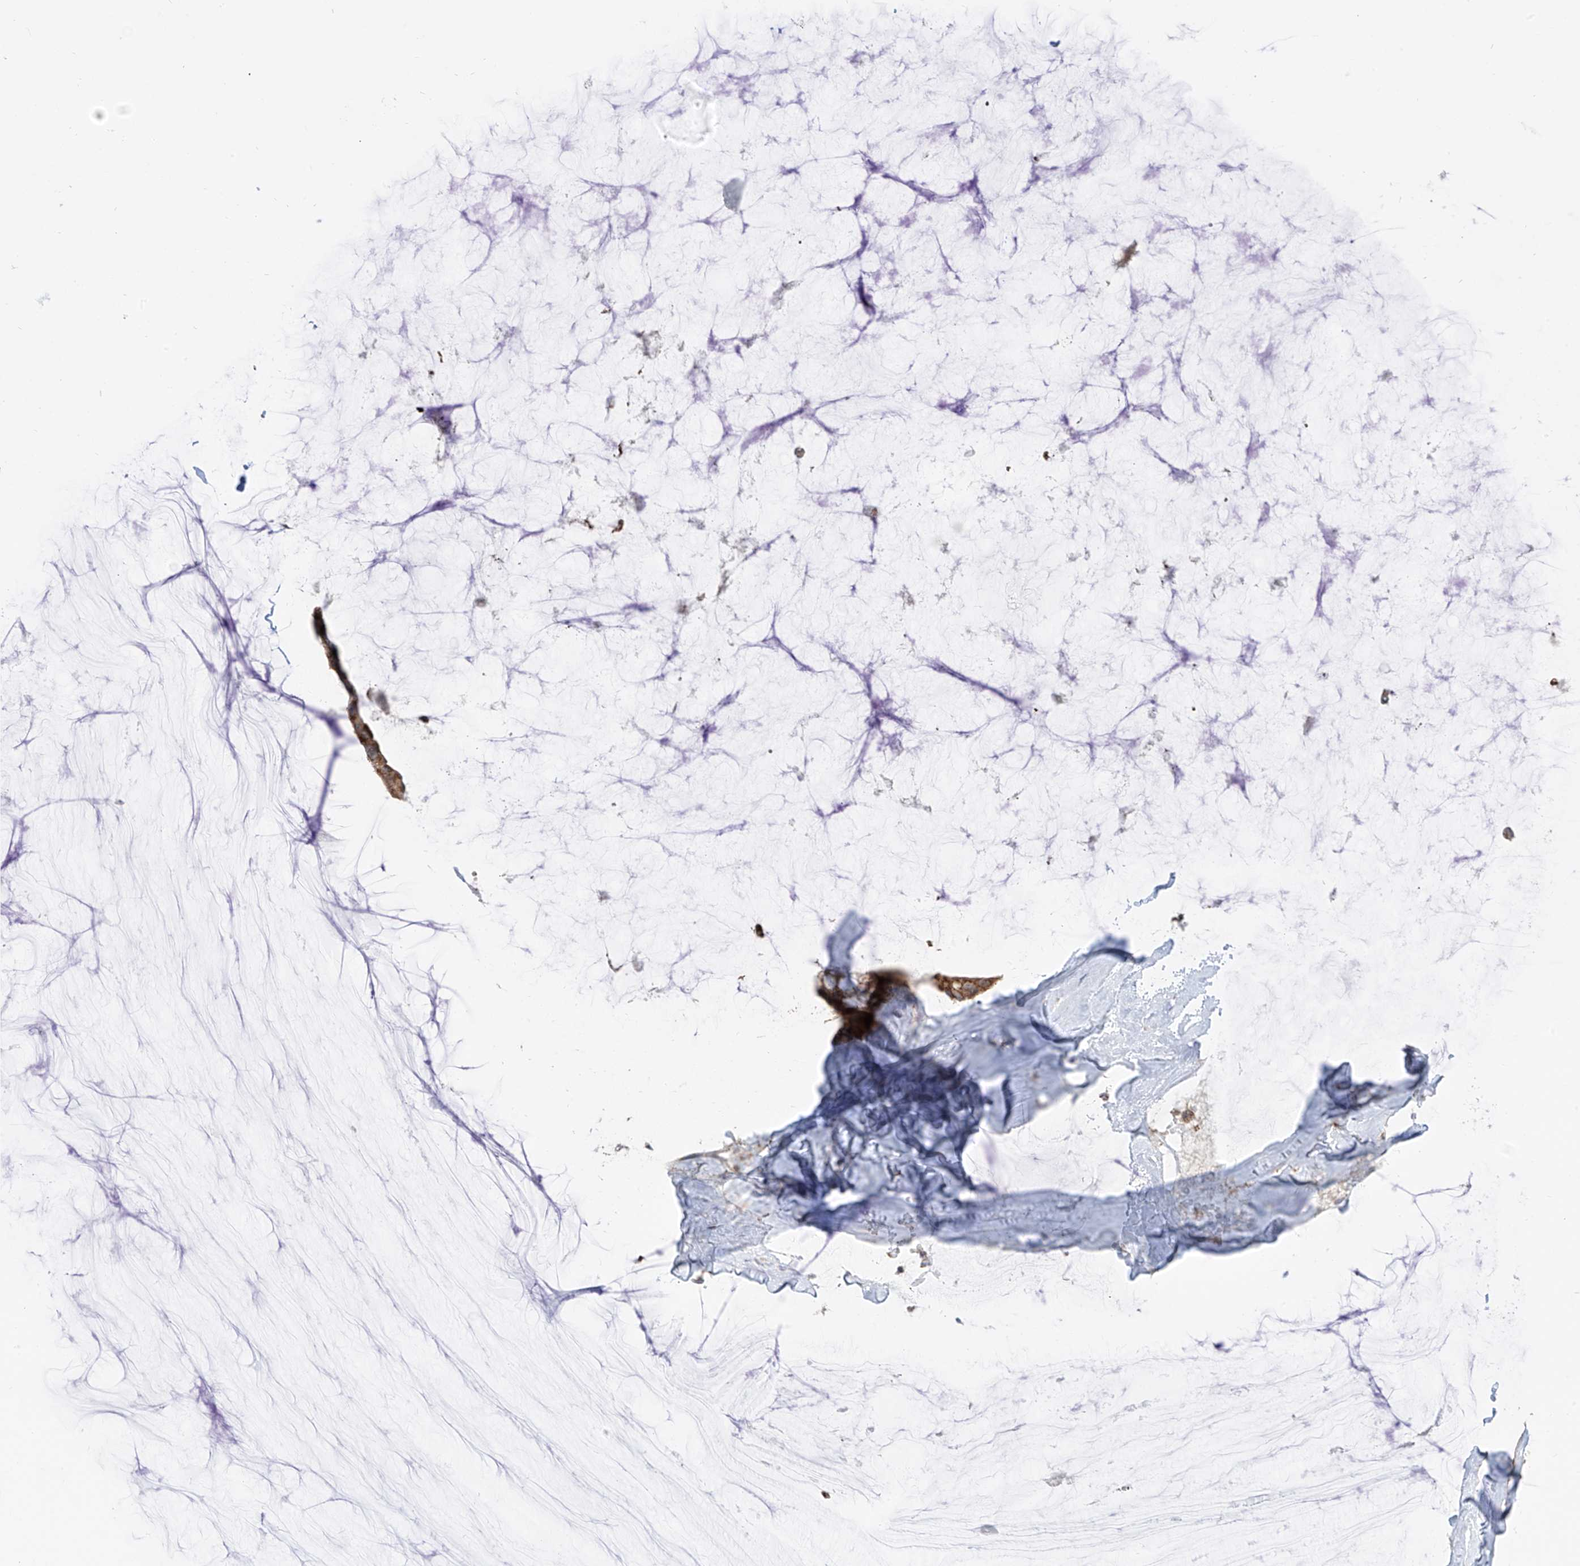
{"staining": {"intensity": "moderate", "quantity": "25%-75%", "location": "cytoplasmic/membranous"}, "tissue": "ovarian cancer", "cell_type": "Tumor cells", "image_type": "cancer", "snomed": [{"axis": "morphology", "description": "Cystadenocarcinoma, mucinous, NOS"}, {"axis": "topography", "description": "Ovary"}], "caption": "This histopathology image displays mucinous cystadenocarcinoma (ovarian) stained with IHC to label a protein in brown. The cytoplasmic/membranous of tumor cells show moderate positivity for the protein. Nuclei are counter-stained blue.", "gene": "ETHE1", "patient": {"sex": "female", "age": 39}}